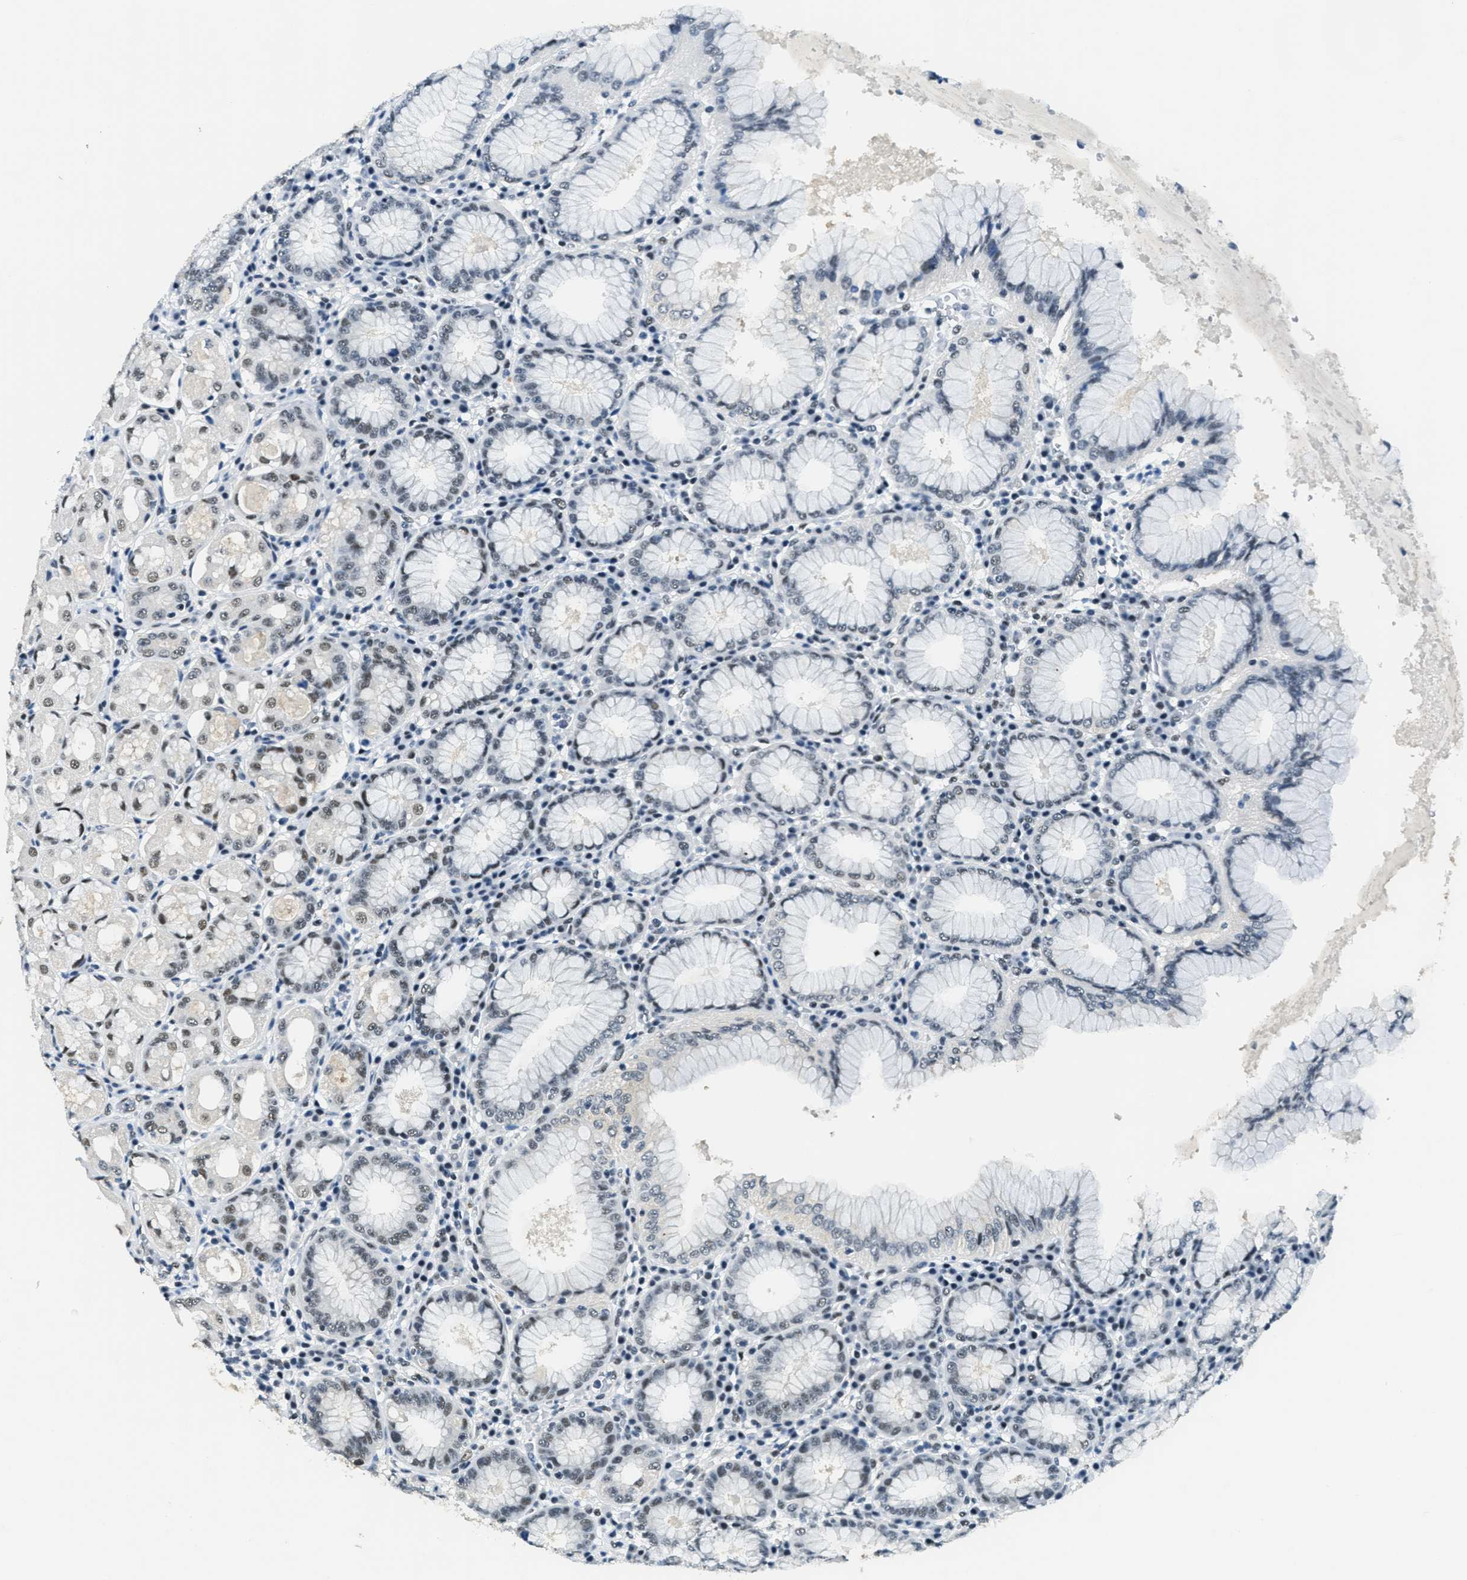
{"staining": {"intensity": "moderate", "quantity": "<25%", "location": "nuclear"}, "tissue": "stomach", "cell_type": "Glandular cells", "image_type": "normal", "snomed": [{"axis": "morphology", "description": "Normal tissue, NOS"}, {"axis": "topography", "description": "Stomach"}, {"axis": "topography", "description": "Stomach, lower"}], "caption": "IHC of unremarkable stomach reveals low levels of moderate nuclear expression in about <25% of glandular cells.", "gene": "SSB", "patient": {"sex": "female", "age": 56}}